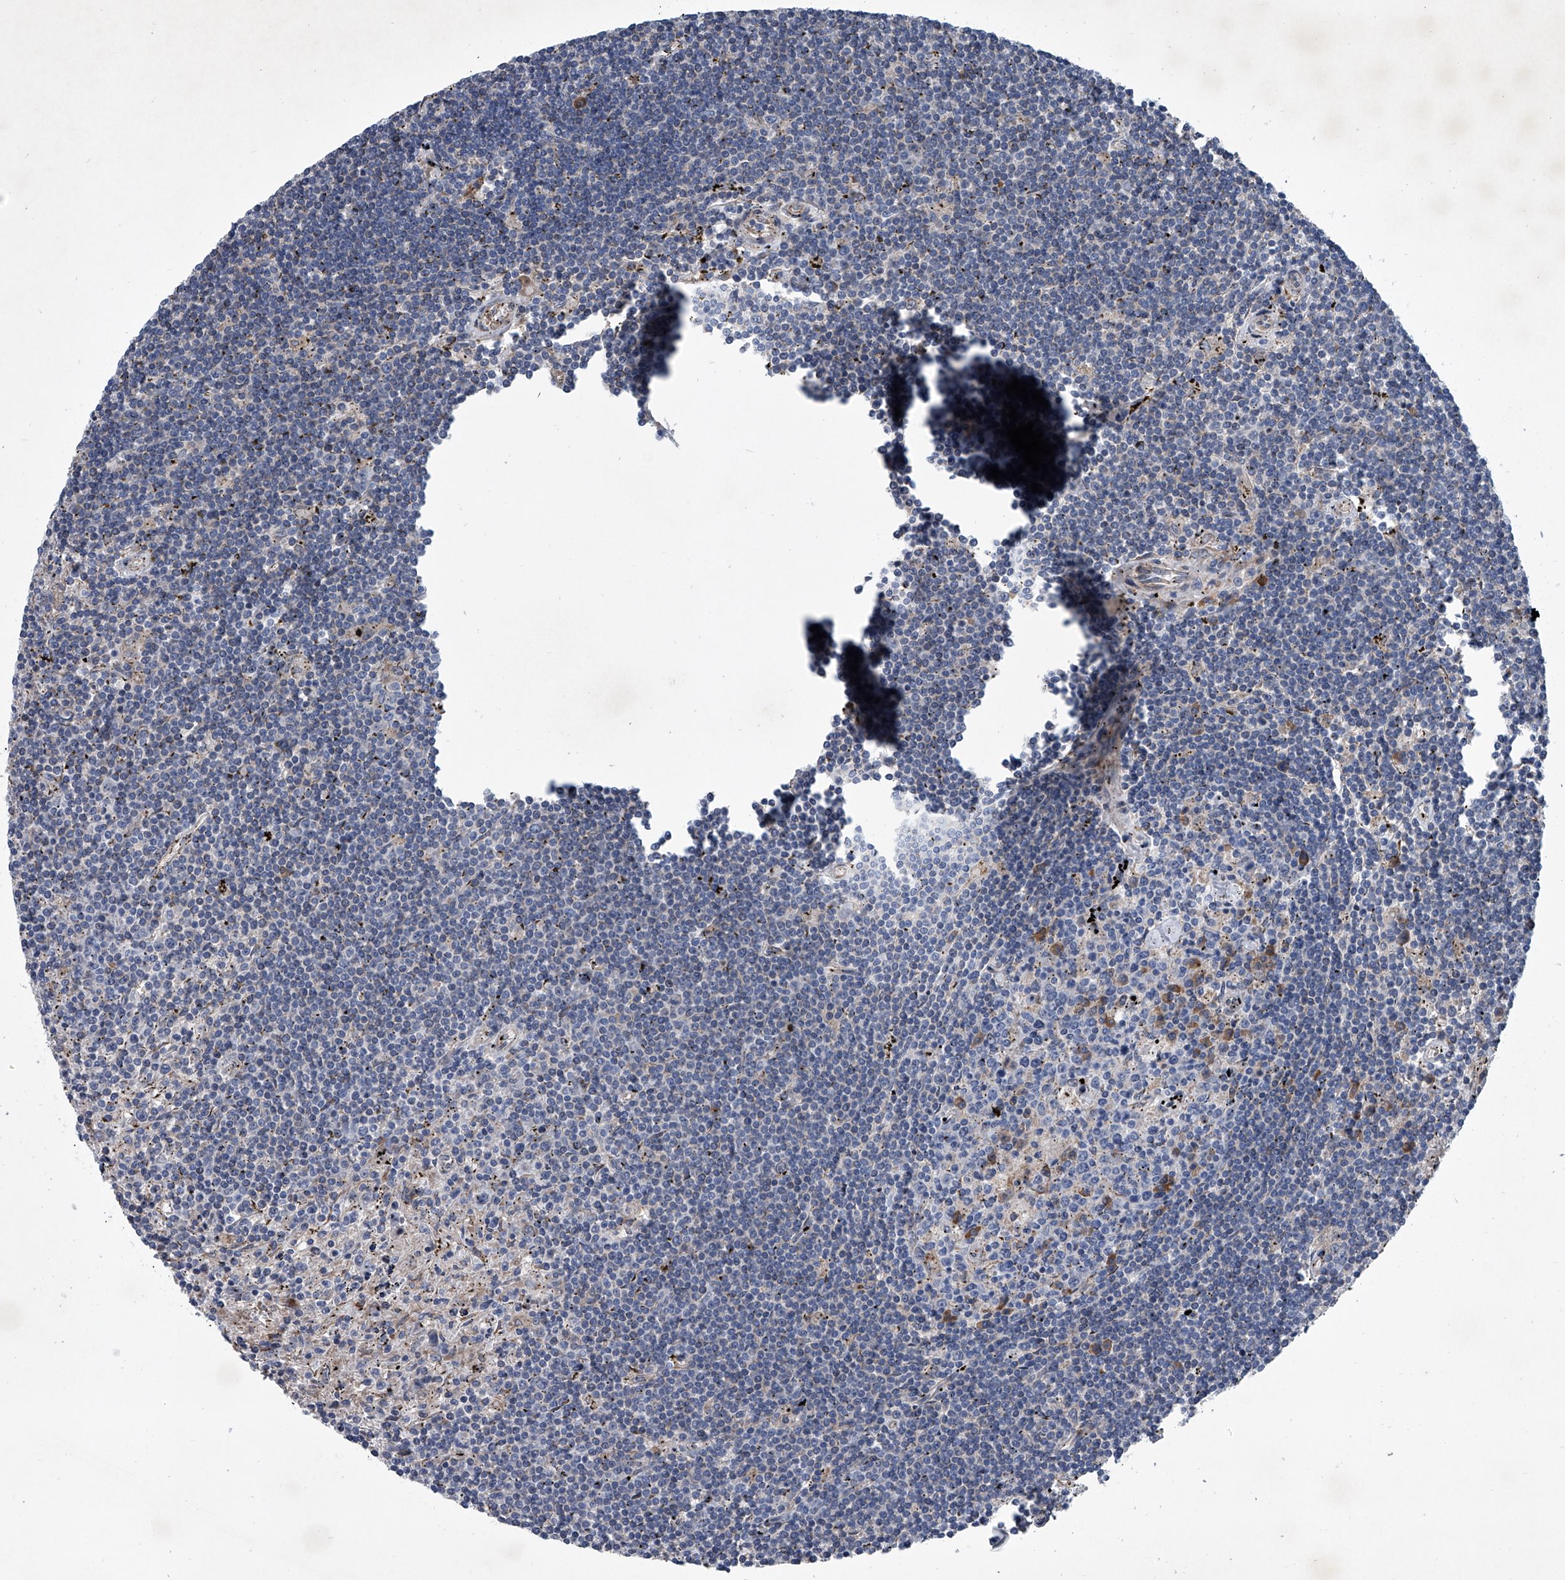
{"staining": {"intensity": "negative", "quantity": "none", "location": "none"}, "tissue": "lymphoma", "cell_type": "Tumor cells", "image_type": "cancer", "snomed": [{"axis": "morphology", "description": "Malignant lymphoma, non-Hodgkin's type, Low grade"}, {"axis": "topography", "description": "Spleen"}], "caption": "This is an immunohistochemistry (IHC) photomicrograph of human lymphoma. There is no expression in tumor cells.", "gene": "ABCG1", "patient": {"sex": "male", "age": 76}}